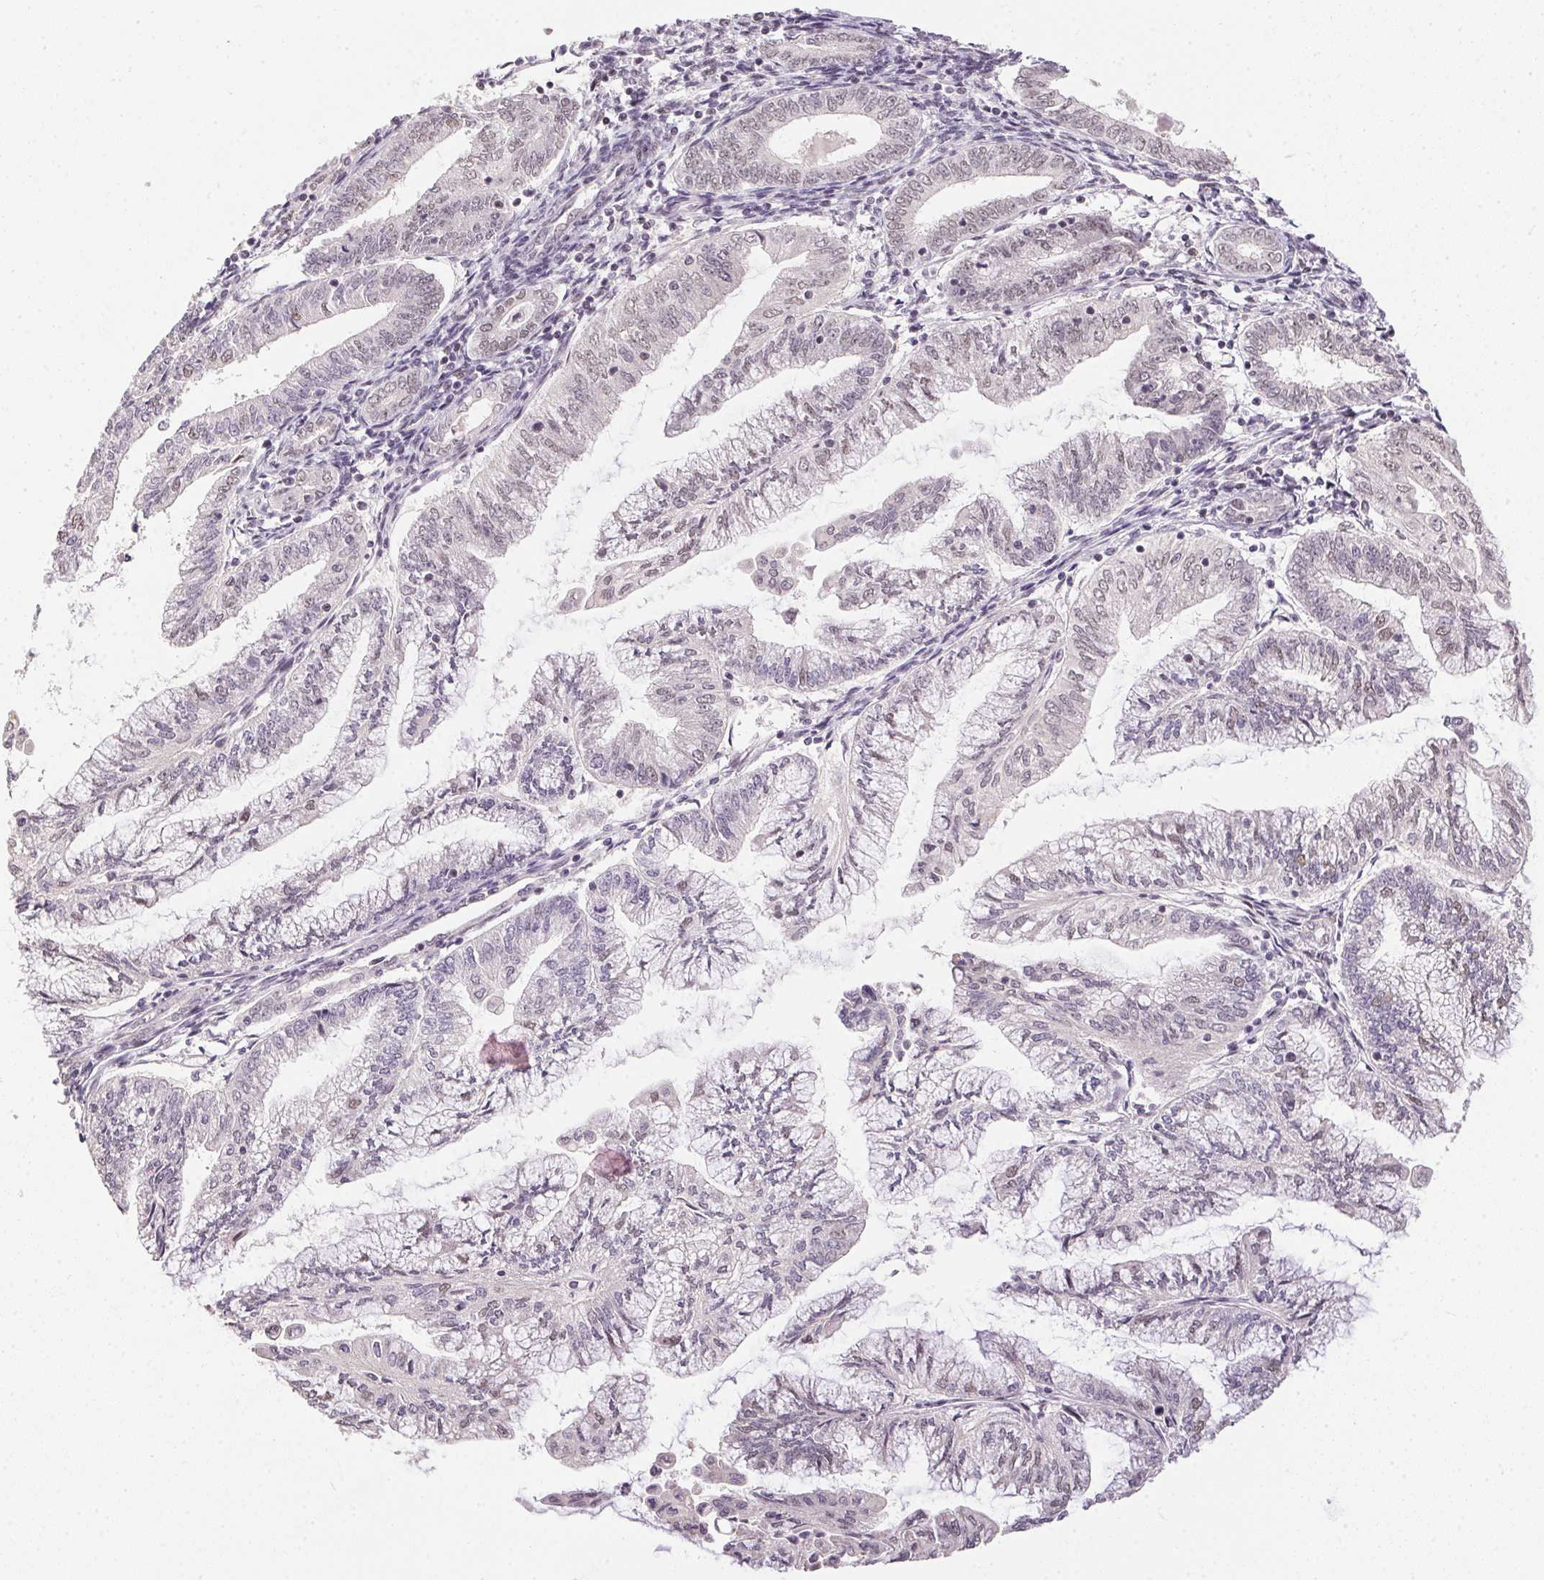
{"staining": {"intensity": "negative", "quantity": "none", "location": "none"}, "tissue": "endometrial cancer", "cell_type": "Tumor cells", "image_type": "cancer", "snomed": [{"axis": "morphology", "description": "Adenocarcinoma, NOS"}, {"axis": "topography", "description": "Endometrium"}], "caption": "High magnification brightfield microscopy of endometrial adenocarcinoma stained with DAB (3,3'-diaminobenzidine) (brown) and counterstained with hematoxylin (blue): tumor cells show no significant expression. The staining was performed using DAB (3,3'-diaminobenzidine) to visualize the protein expression in brown, while the nuclei were stained in blue with hematoxylin (Magnification: 20x).", "gene": "KDM4D", "patient": {"sex": "female", "age": 55}}